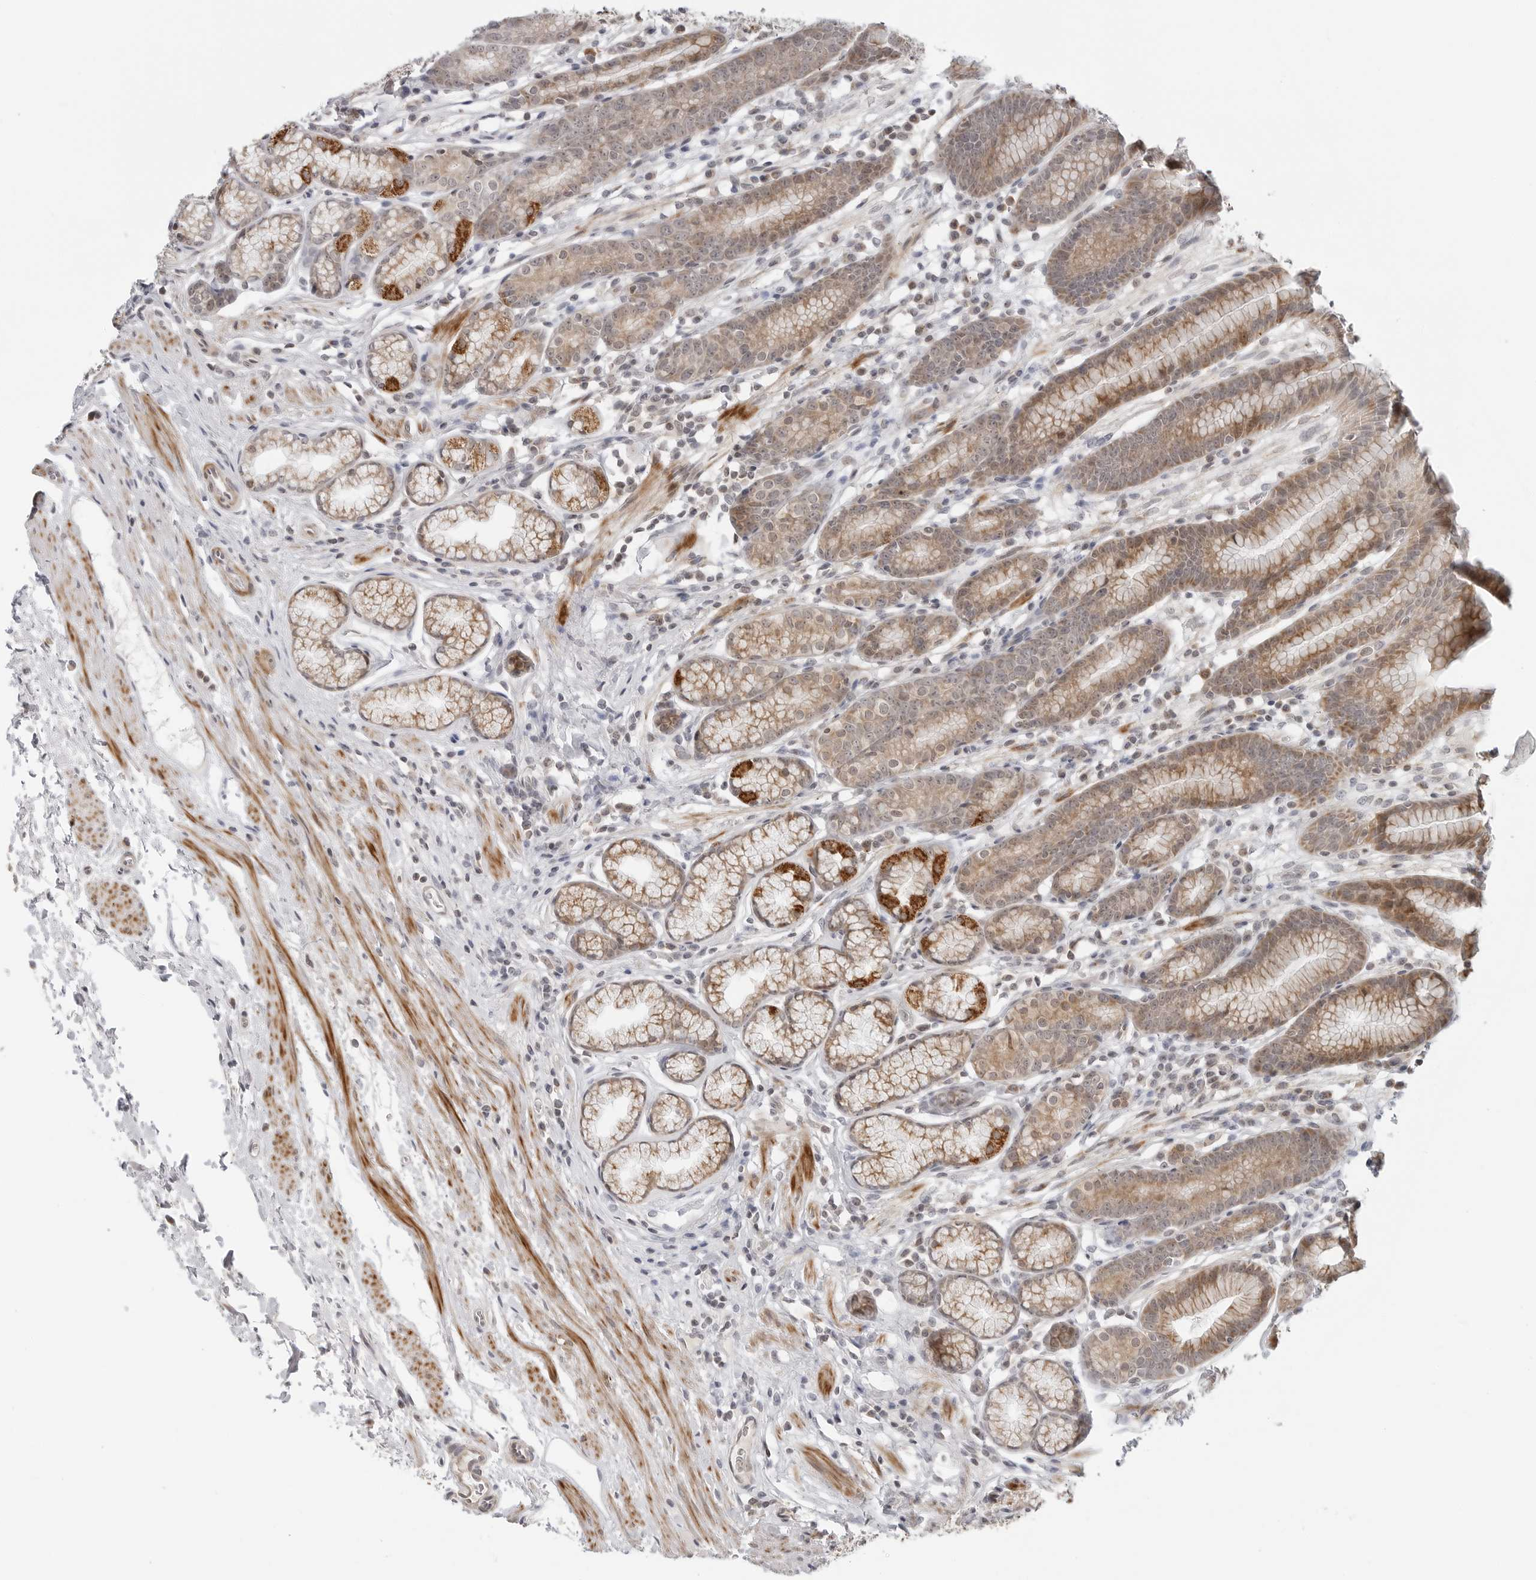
{"staining": {"intensity": "moderate", "quantity": ">75%", "location": "cytoplasmic/membranous,nuclear"}, "tissue": "stomach", "cell_type": "Glandular cells", "image_type": "normal", "snomed": [{"axis": "morphology", "description": "Normal tissue, NOS"}, {"axis": "topography", "description": "Stomach"}], "caption": "Human stomach stained with a brown dye exhibits moderate cytoplasmic/membranous,nuclear positive expression in approximately >75% of glandular cells.", "gene": "PEX2", "patient": {"sex": "male", "age": 42}}